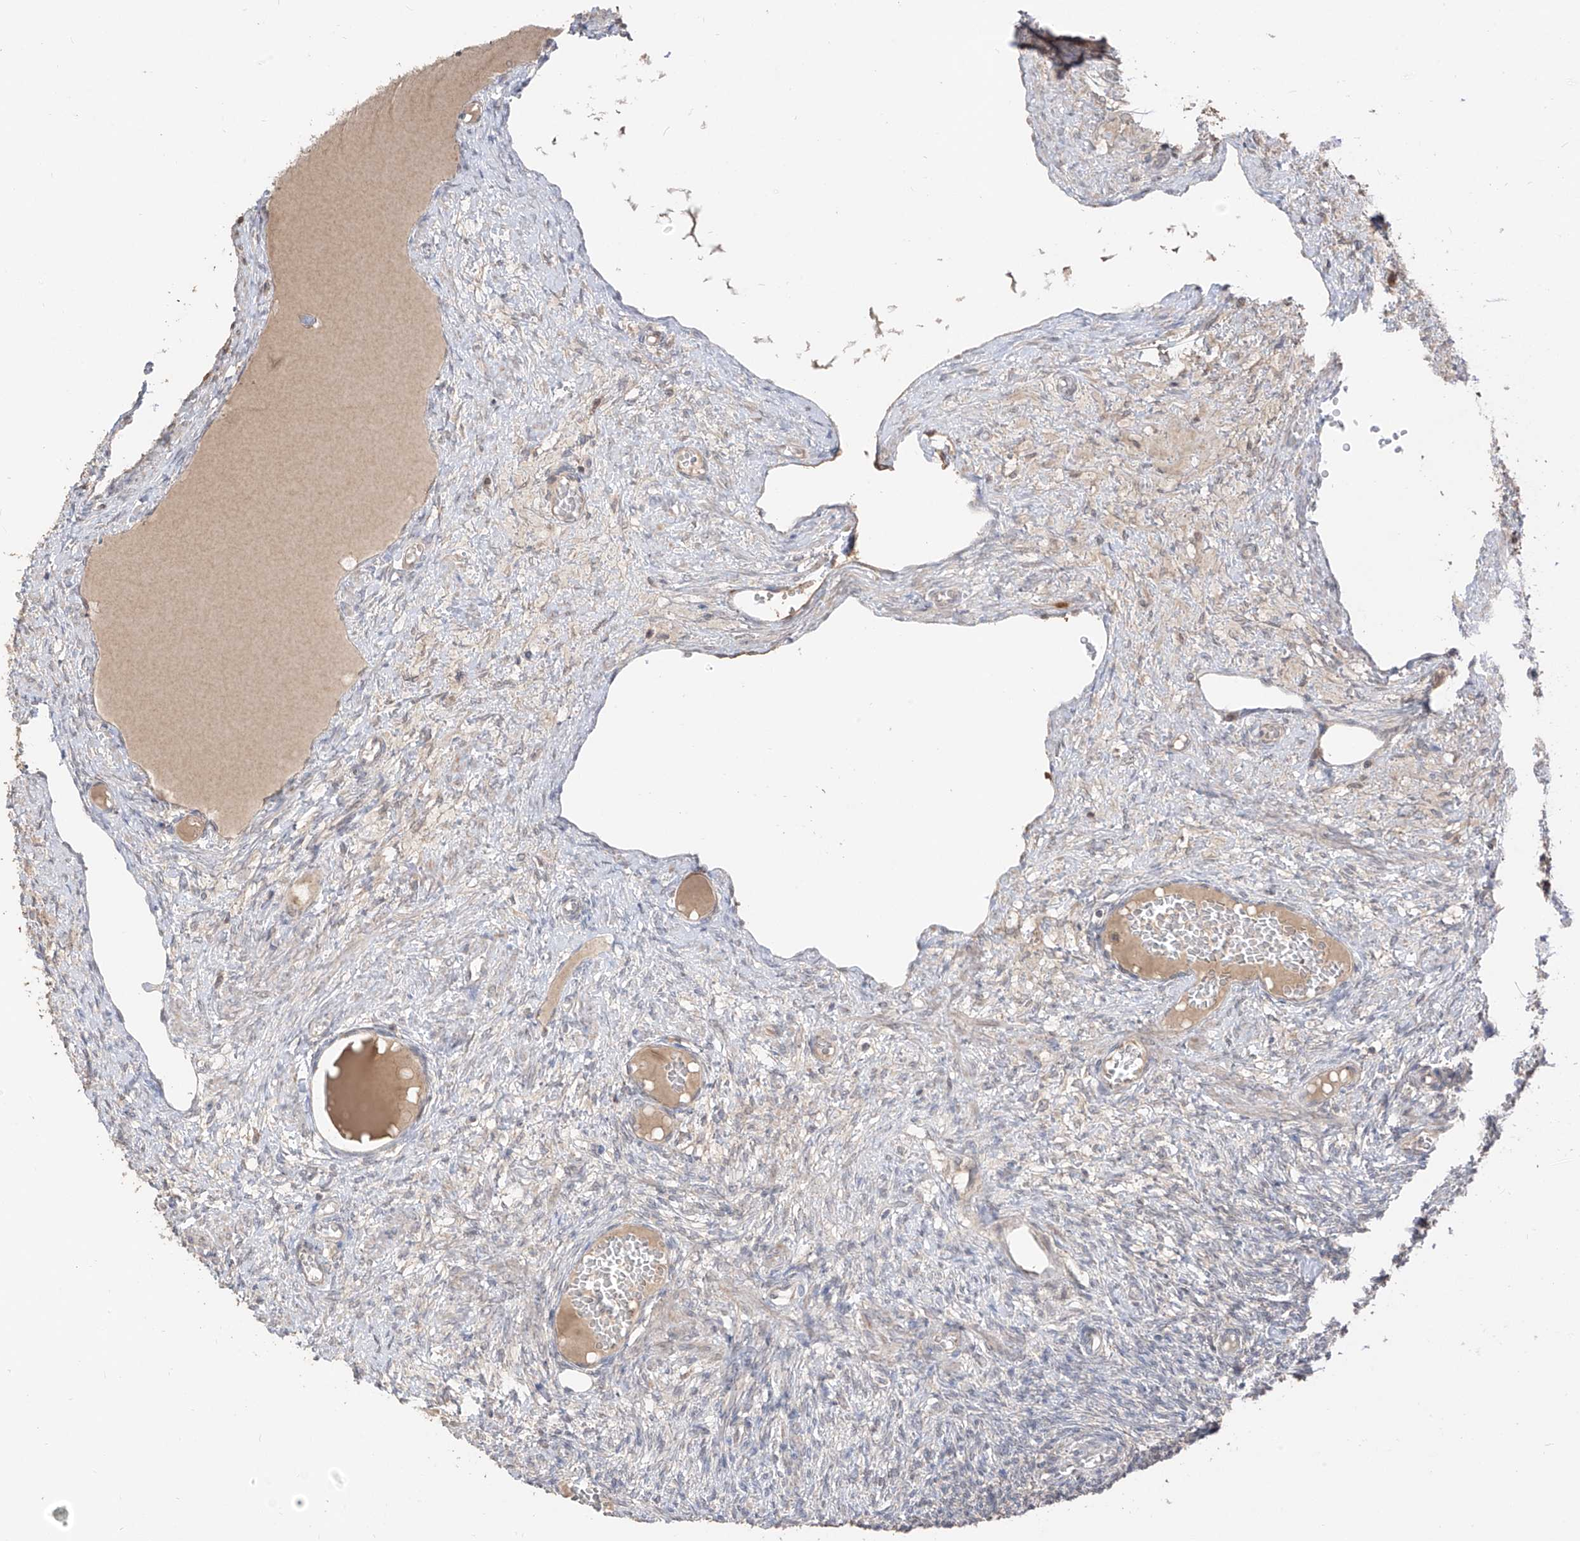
{"staining": {"intensity": "negative", "quantity": "none", "location": "none"}, "tissue": "ovary", "cell_type": "Ovarian stroma cells", "image_type": "normal", "snomed": [{"axis": "morphology", "description": "Normal tissue, NOS"}, {"axis": "topography", "description": "Ovary"}], "caption": "Immunohistochemical staining of unremarkable ovary reveals no significant positivity in ovarian stroma cells.", "gene": "COLGALT2", "patient": {"sex": "female", "age": 27}}